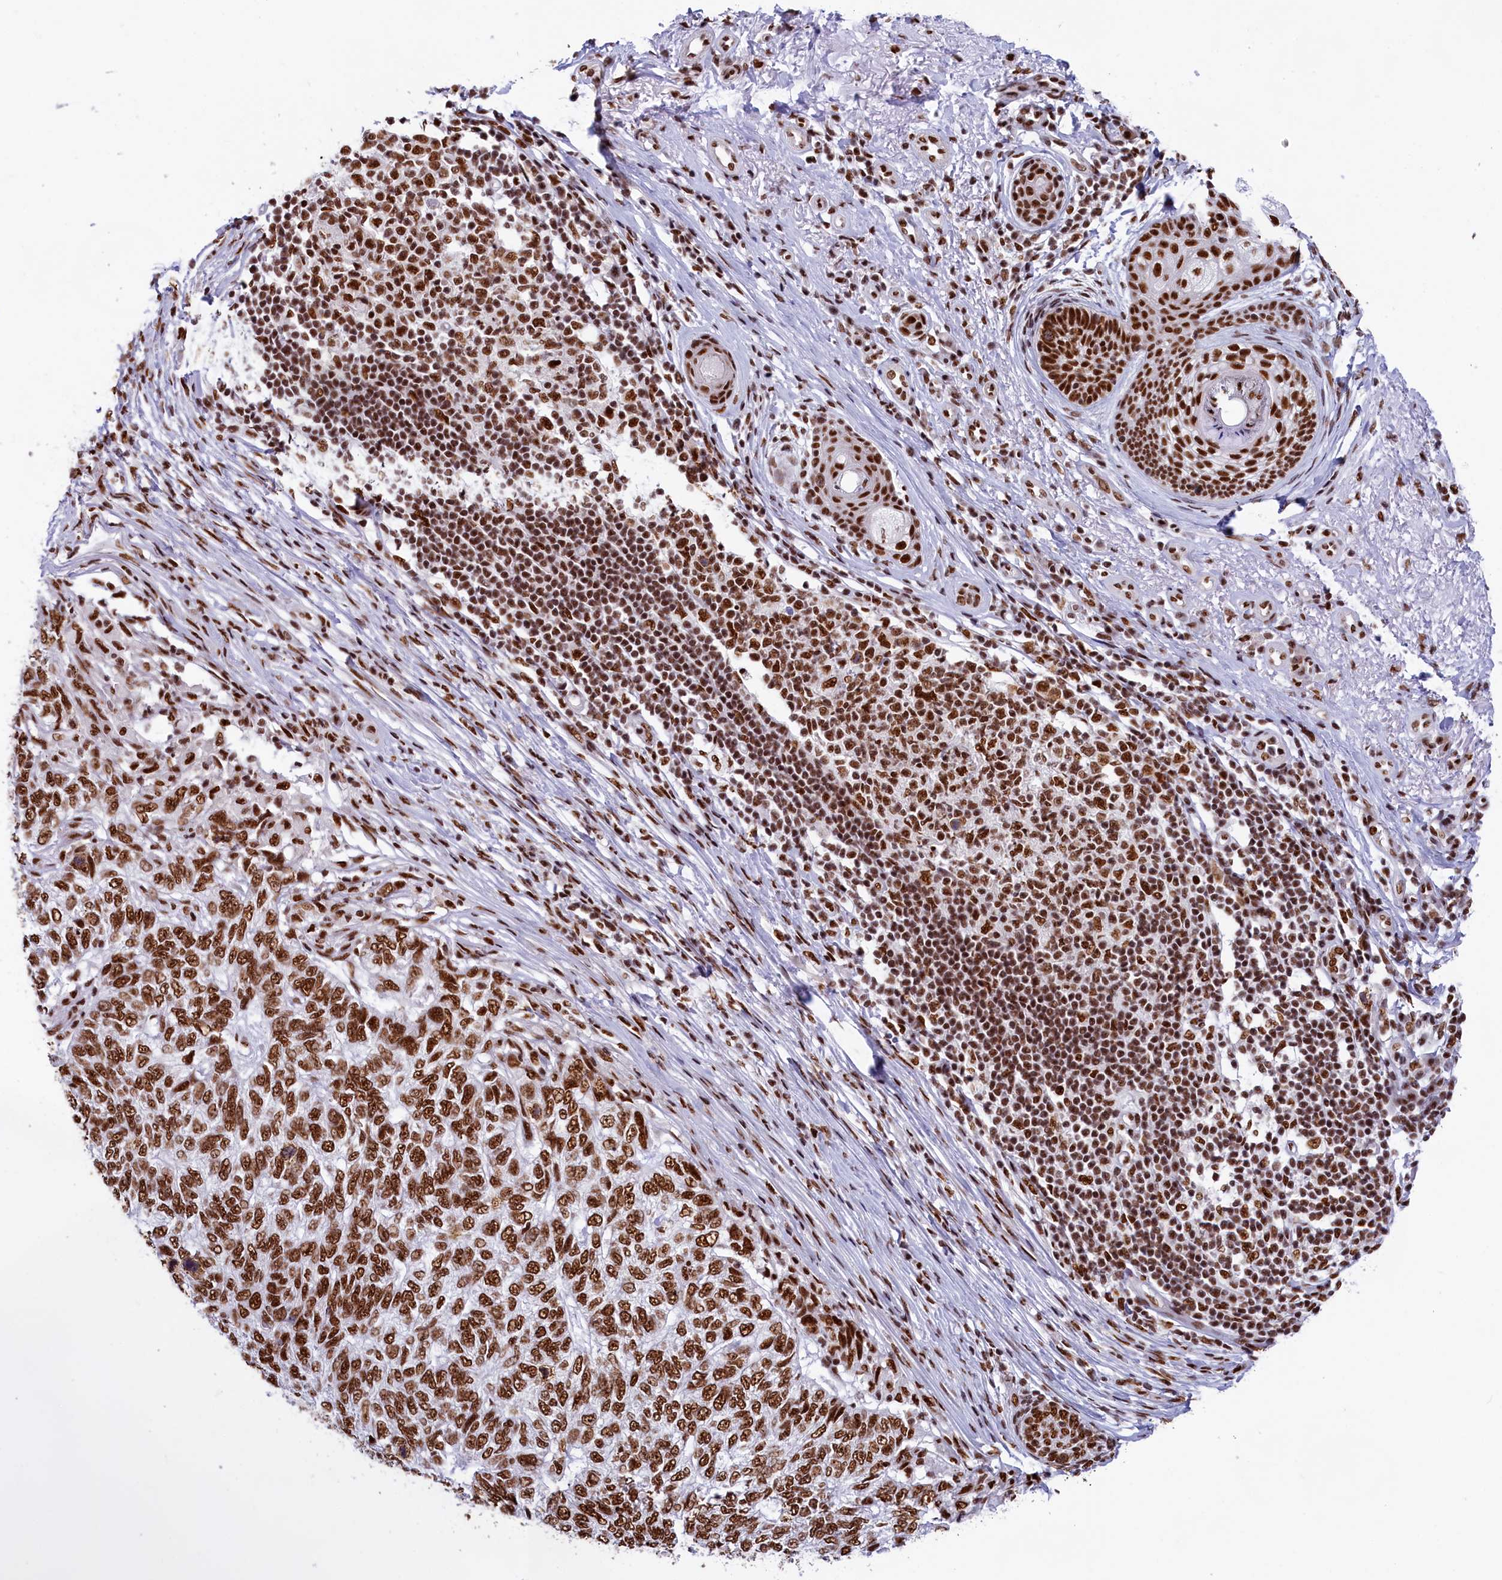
{"staining": {"intensity": "strong", "quantity": ">75%", "location": "nuclear"}, "tissue": "skin cancer", "cell_type": "Tumor cells", "image_type": "cancer", "snomed": [{"axis": "morphology", "description": "Basal cell carcinoma"}, {"axis": "topography", "description": "Skin"}], "caption": "There is high levels of strong nuclear expression in tumor cells of skin basal cell carcinoma, as demonstrated by immunohistochemical staining (brown color).", "gene": "SNRNP70", "patient": {"sex": "female", "age": 65}}